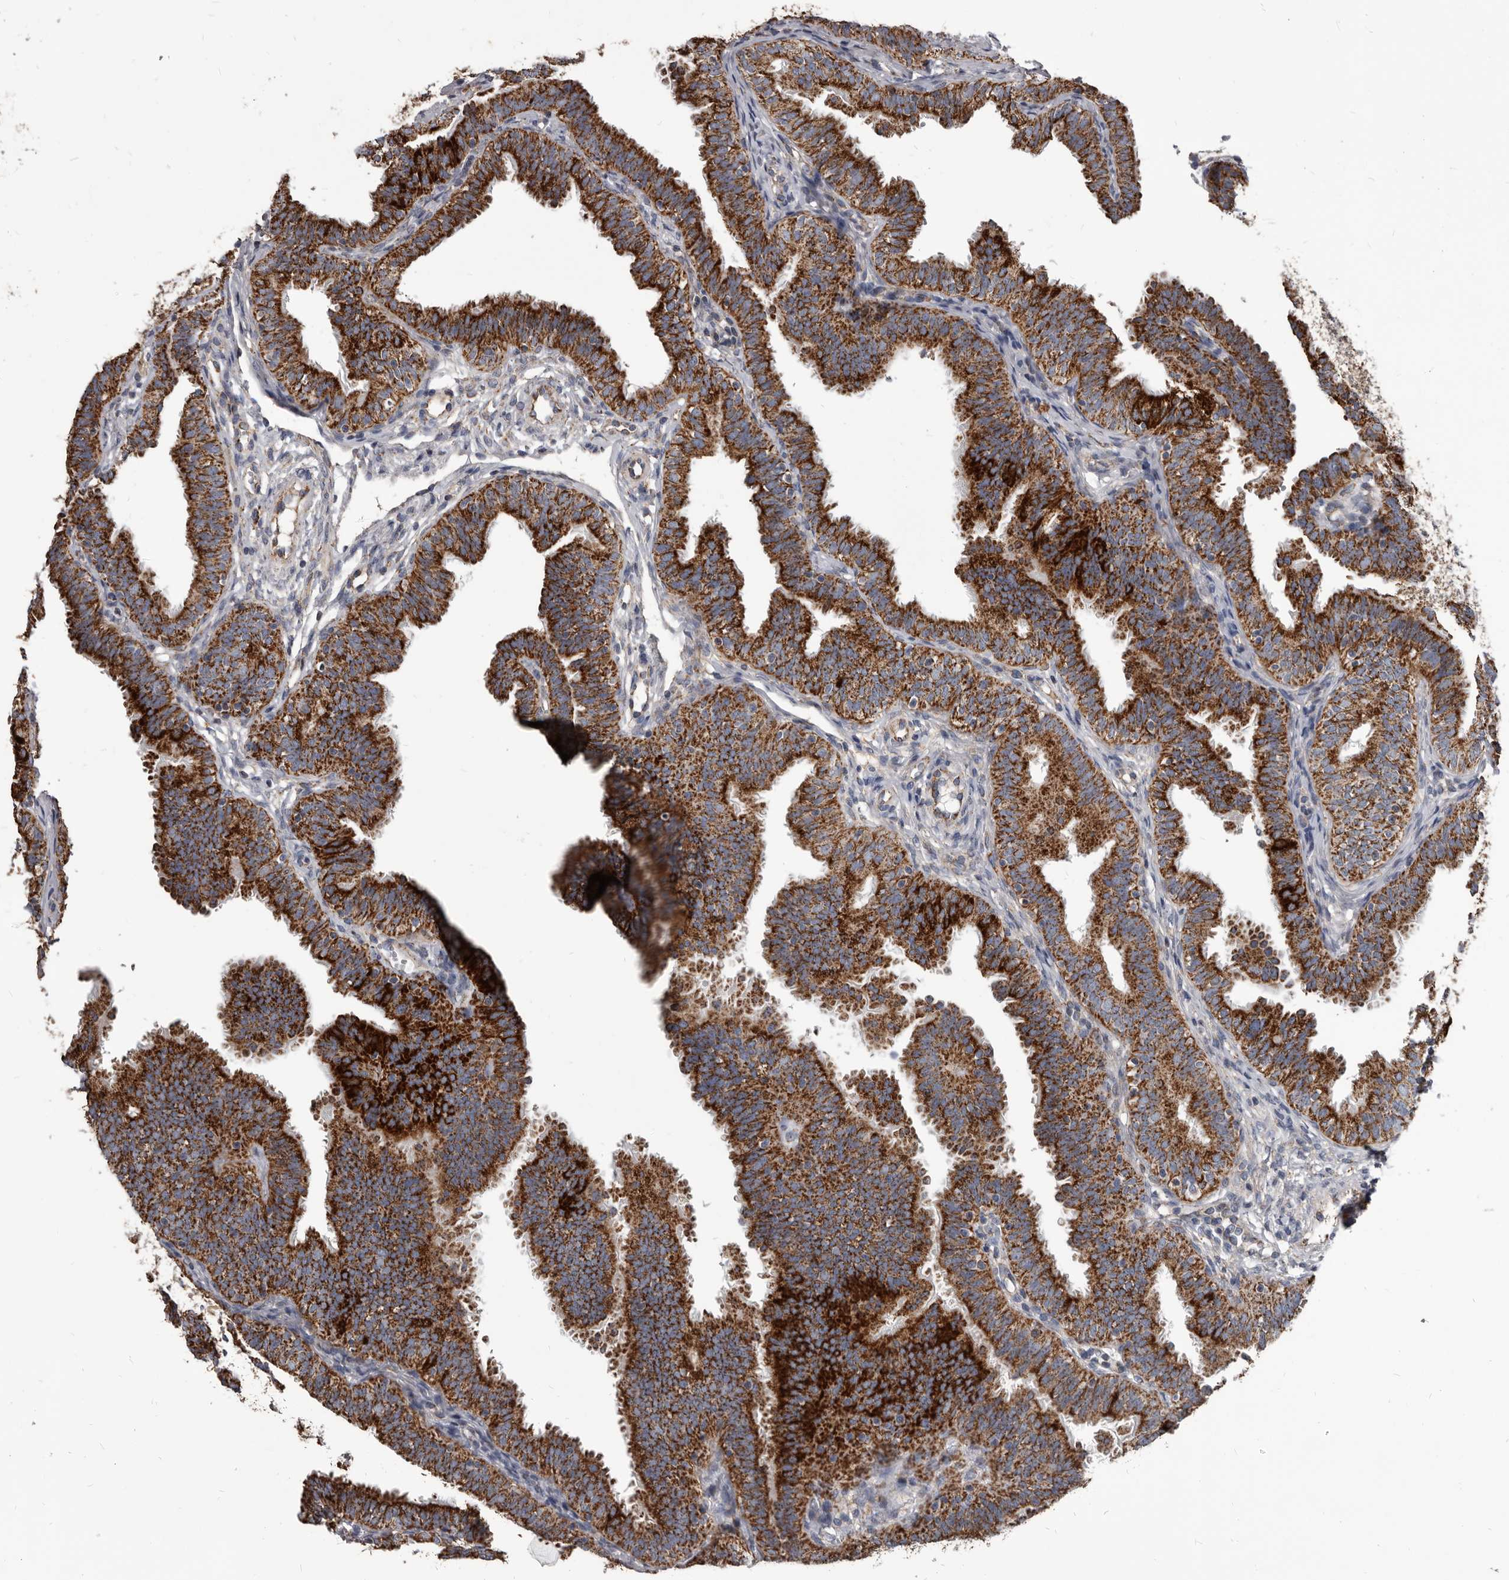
{"staining": {"intensity": "strong", "quantity": ">75%", "location": "cytoplasmic/membranous"}, "tissue": "fallopian tube", "cell_type": "Glandular cells", "image_type": "normal", "snomed": [{"axis": "morphology", "description": "Normal tissue, NOS"}, {"axis": "topography", "description": "Fallopian tube"}], "caption": "Immunohistochemistry (IHC) (DAB) staining of benign human fallopian tube reveals strong cytoplasmic/membranous protein expression in about >75% of glandular cells. The protein is stained brown, and the nuclei are stained in blue (DAB IHC with brightfield microscopy, high magnification).", "gene": "ALDH5A1", "patient": {"sex": "female", "age": 35}}